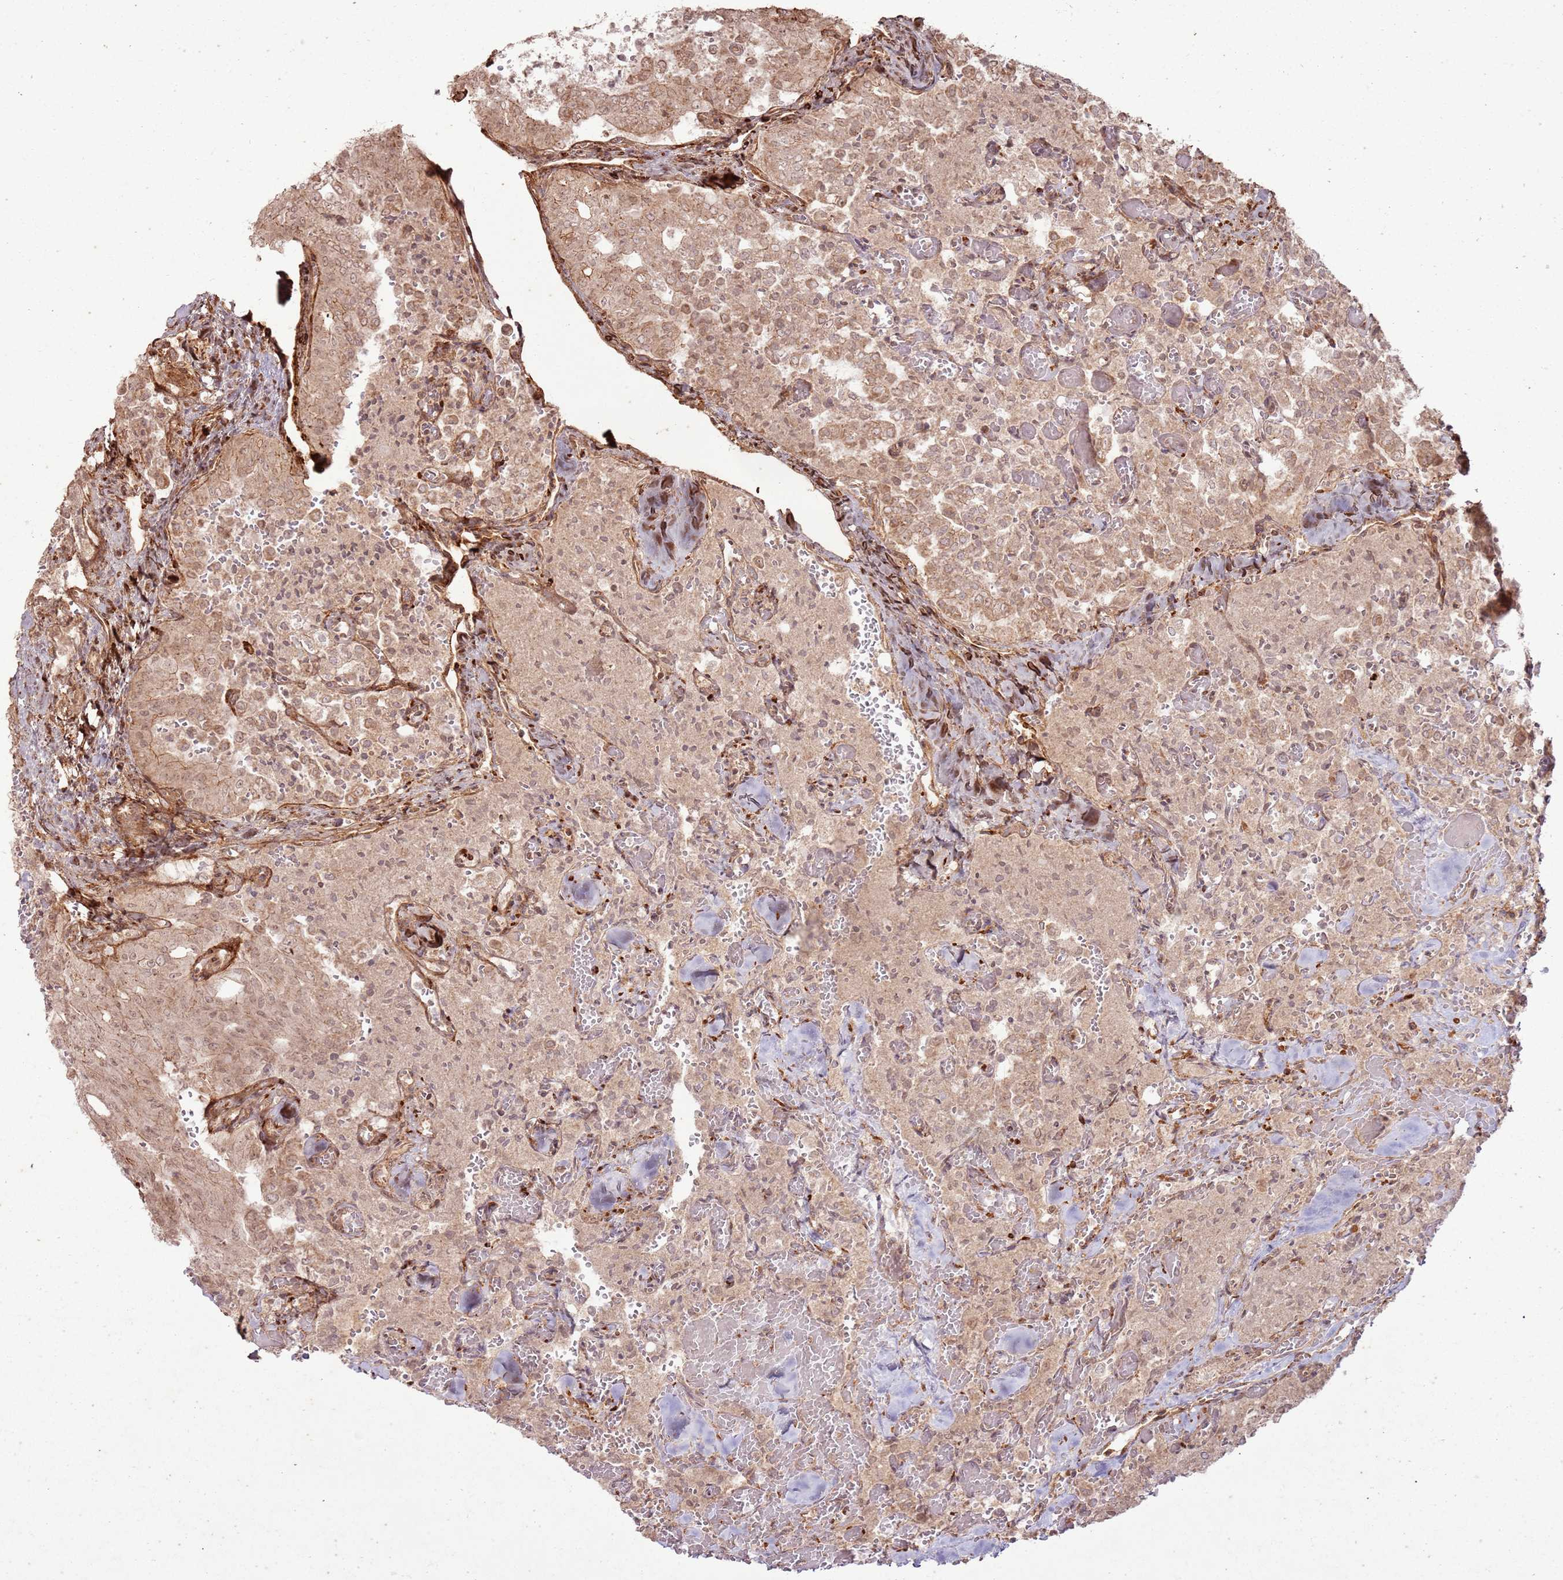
{"staining": {"intensity": "moderate", "quantity": ">75%", "location": "cytoplasmic/membranous,nuclear"}, "tissue": "thyroid cancer", "cell_type": "Tumor cells", "image_type": "cancer", "snomed": [{"axis": "morphology", "description": "Follicular adenoma carcinoma, NOS"}, {"axis": "topography", "description": "Thyroid gland"}], "caption": "Brown immunohistochemical staining in human follicular adenoma carcinoma (thyroid) demonstrates moderate cytoplasmic/membranous and nuclear positivity in approximately >75% of tumor cells.", "gene": "ZNF623", "patient": {"sex": "male", "age": 75}}